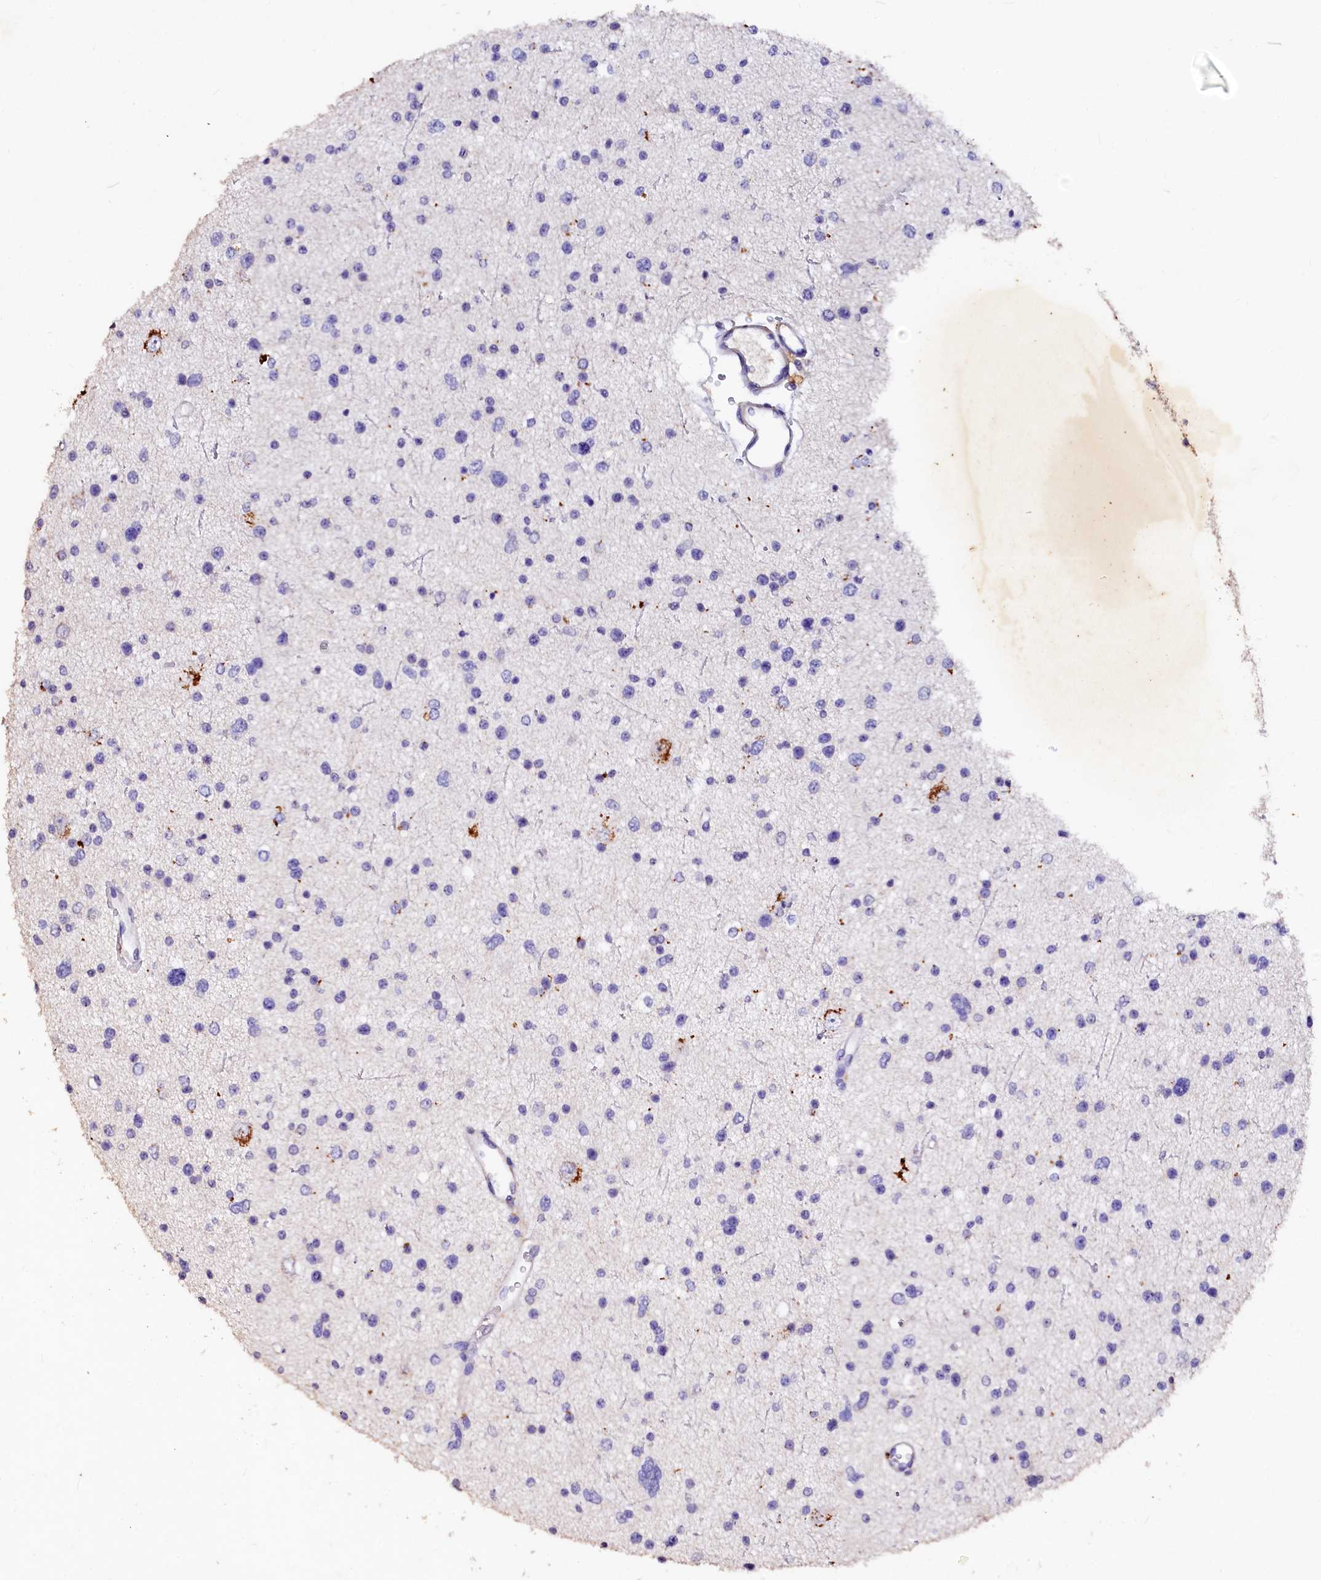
{"staining": {"intensity": "negative", "quantity": "none", "location": "none"}, "tissue": "glioma", "cell_type": "Tumor cells", "image_type": "cancer", "snomed": [{"axis": "morphology", "description": "Glioma, malignant, Low grade"}, {"axis": "topography", "description": "Brain"}], "caption": "Tumor cells are negative for brown protein staining in glioma.", "gene": "VPS36", "patient": {"sex": "female", "age": 37}}